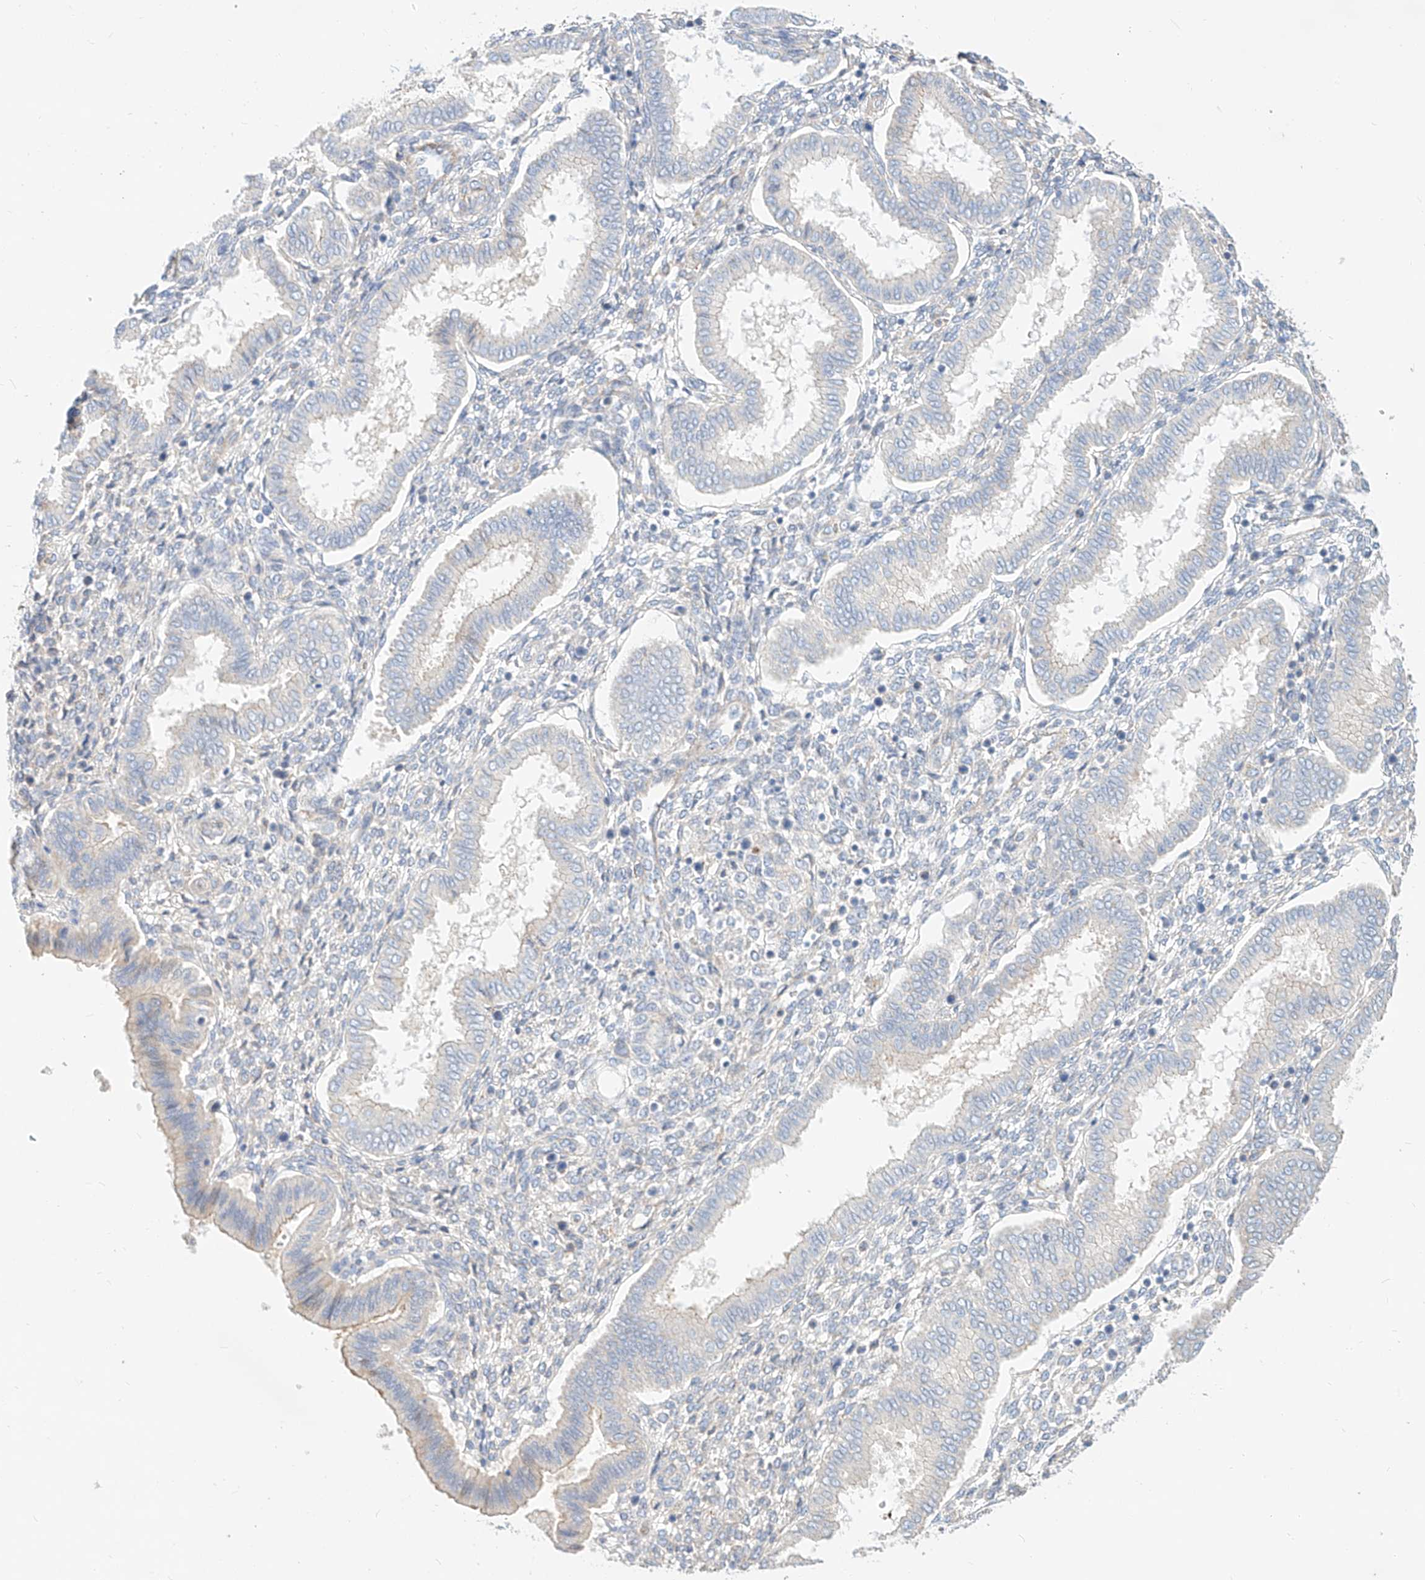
{"staining": {"intensity": "negative", "quantity": "none", "location": "none"}, "tissue": "endometrium", "cell_type": "Cells in endometrial stroma", "image_type": "normal", "snomed": [{"axis": "morphology", "description": "Normal tissue, NOS"}, {"axis": "topography", "description": "Endometrium"}], "caption": "IHC of unremarkable endometrium displays no expression in cells in endometrial stroma.", "gene": "KCNH5", "patient": {"sex": "female", "age": 24}}